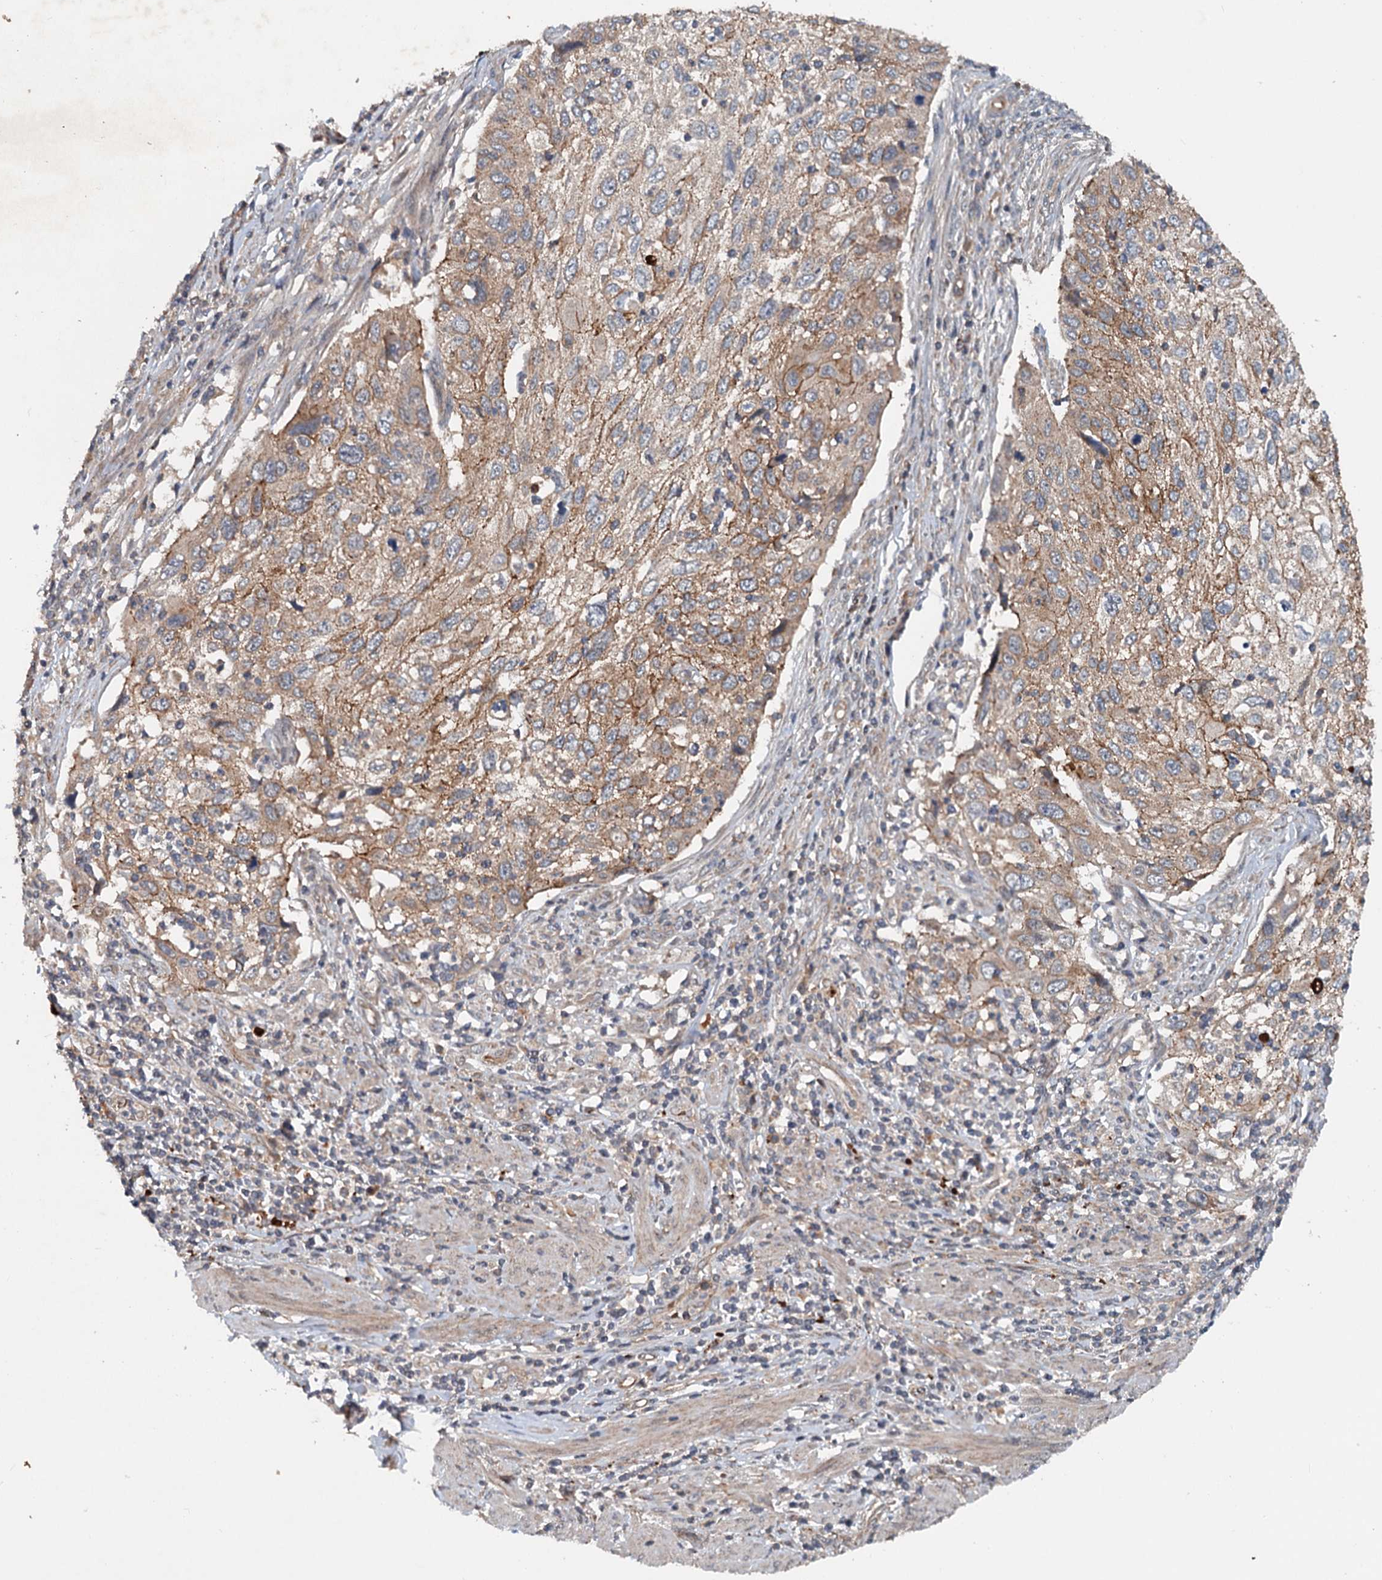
{"staining": {"intensity": "moderate", "quantity": "25%-75%", "location": "cytoplasmic/membranous"}, "tissue": "cervical cancer", "cell_type": "Tumor cells", "image_type": "cancer", "snomed": [{"axis": "morphology", "description": "Squamous cell carcinoma, NOS"}, {"axis": "topography", "description": "Cervix"}], "caption": "Tumor cells exhibit moderate cytoplasmic/membranous positivity in approximately 25%-75% of cells in cervical cancer. (brown staining indicates protein expression, while blue staining denotes nuclei).", "gene": "N4BP2L2", "patient": {"sex": "female", "age": 70}}